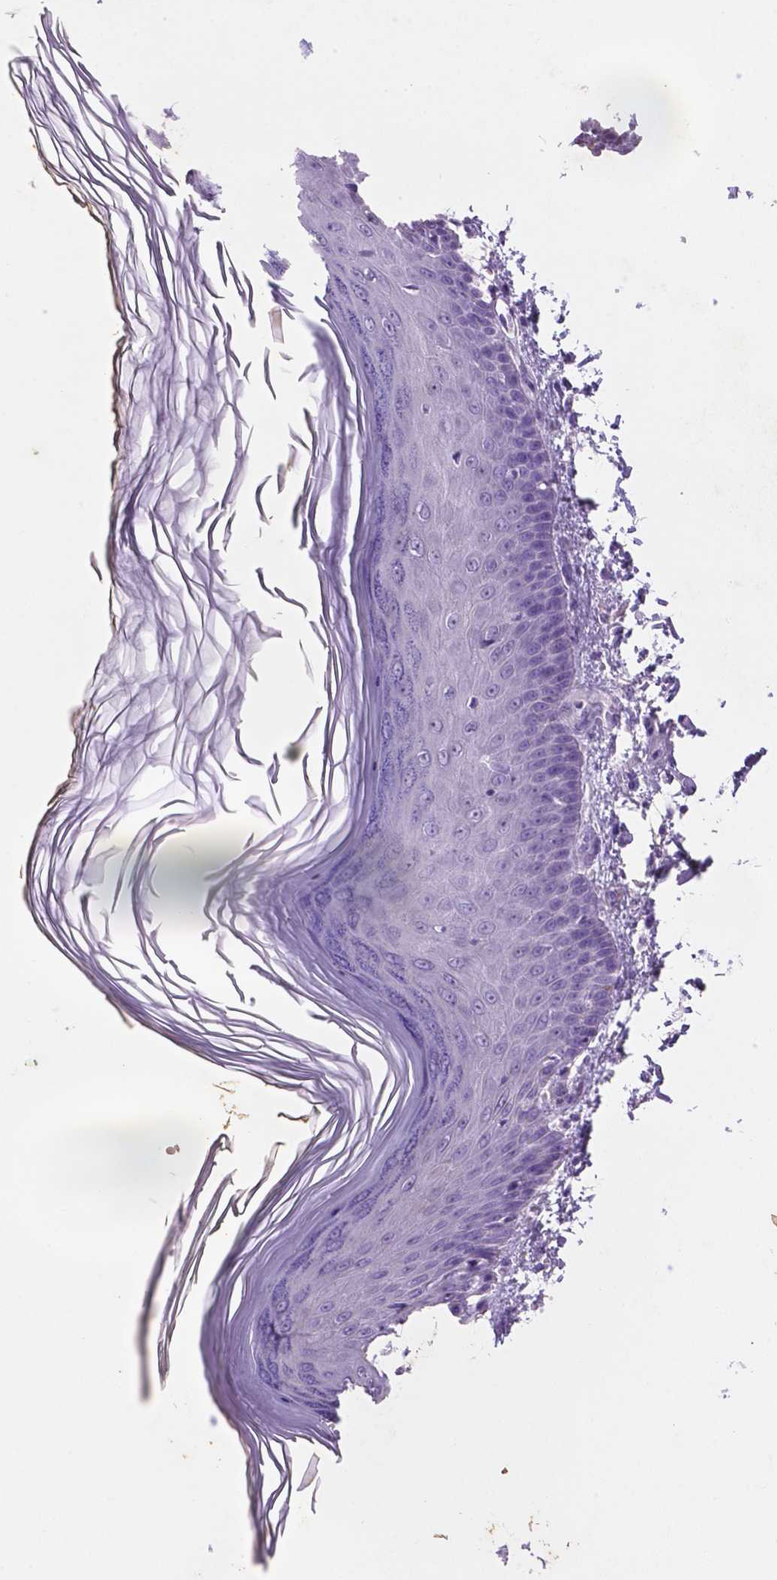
{"staining": {"intensity": "negative", "quantity": "none", "location": "none"}, "tissue": "skin", "cell_type": "Fibroblasts", "image_type": "normal", "snomed": [{"axis": "morphology", "description": "Normal tissue, NOS"}, {"axis": "topography", "description": "Skin"}], "caption": "Immunohistochemistry (IHC) micrograph of unremarkable human skin stained for a protein (brown), which demonstrates no positivity in fibroblasts. (IHC, brightfield microscopy, high magnification).", "gene": "C18orf21", "patient": {"sex": "female", "age": 62}}